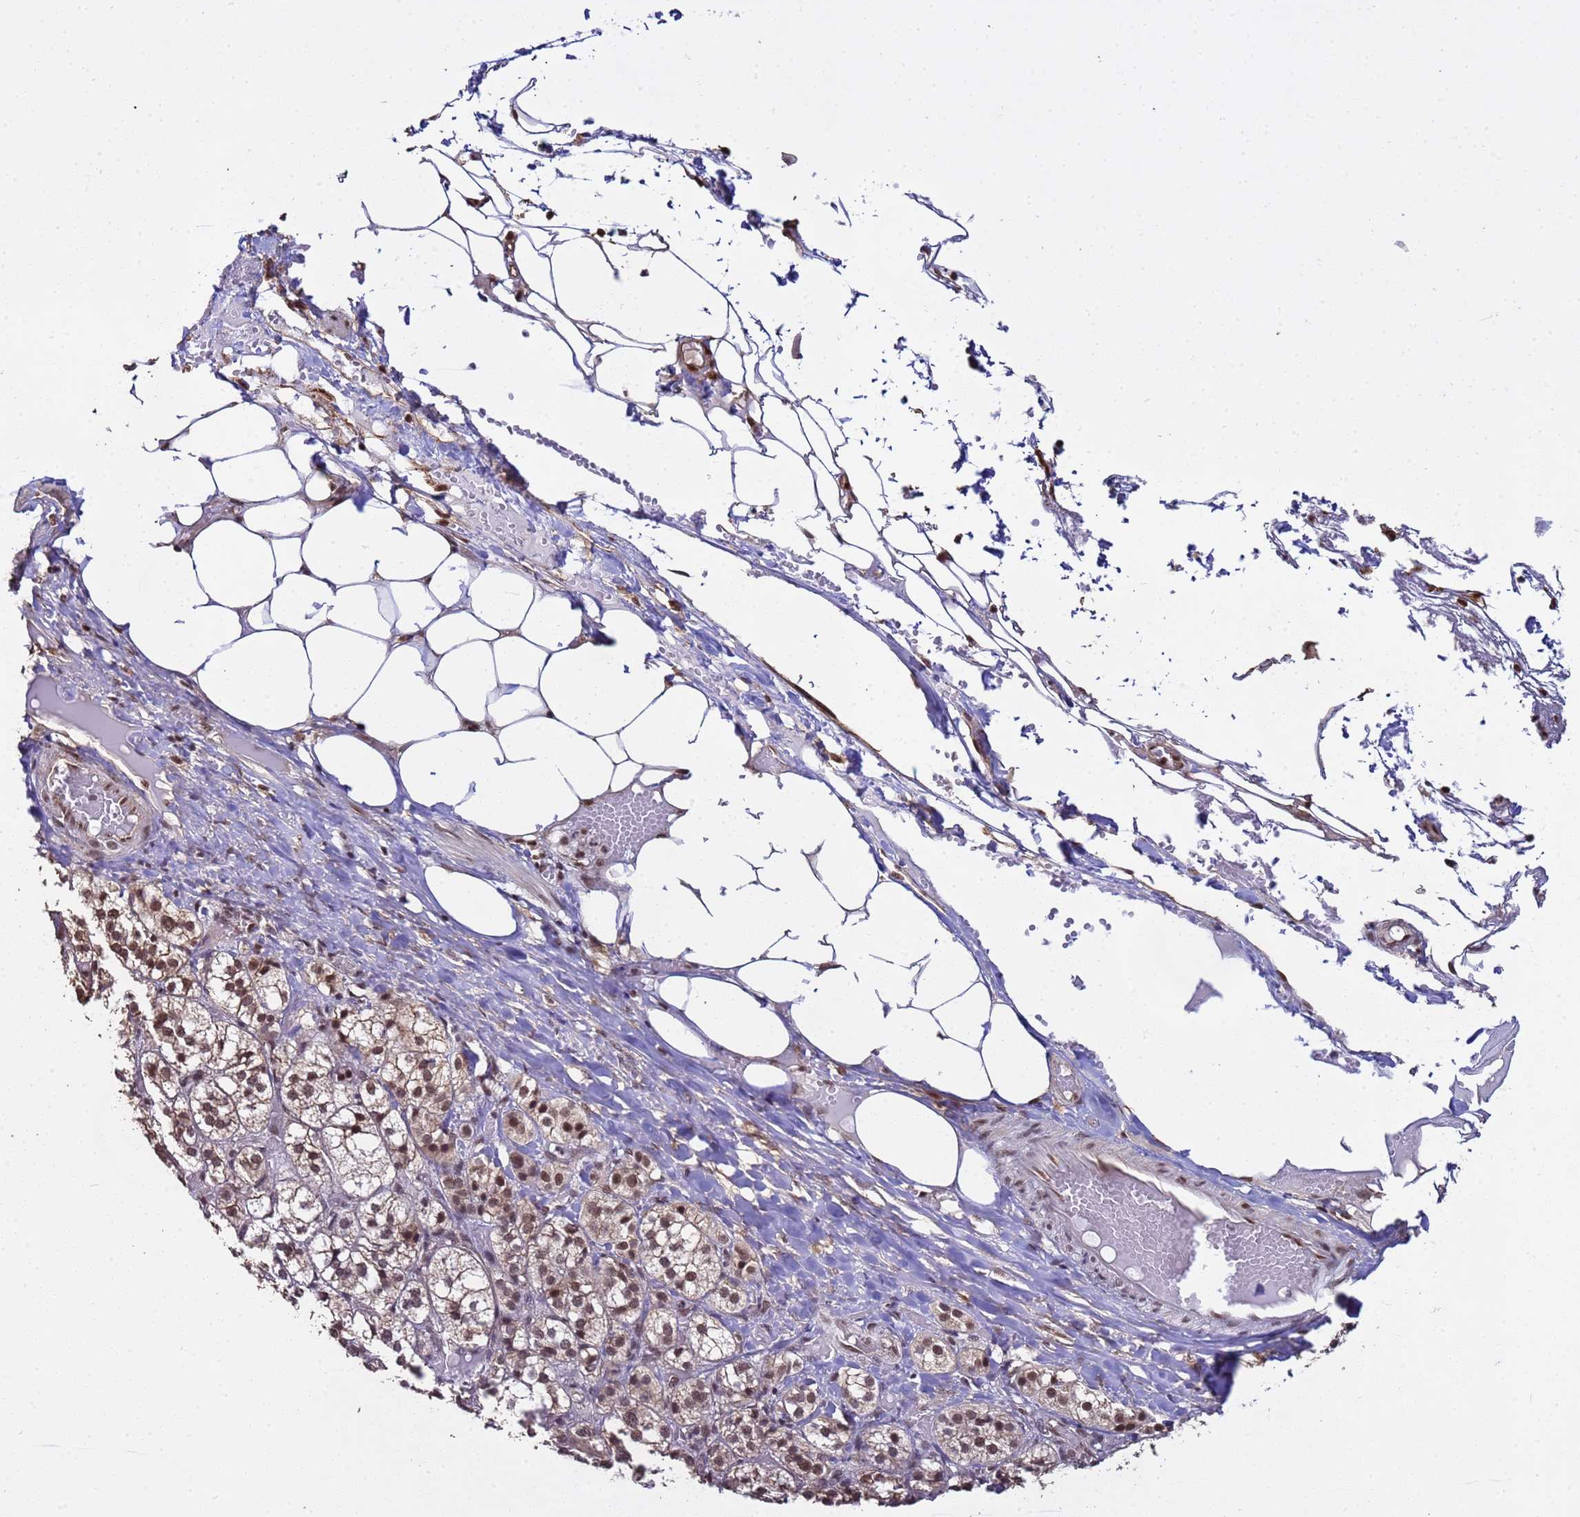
{"staining": {"intensity": "moderate", "quantity": "25%-75%", "location": "nuclear"}, "tissue": "adrenal gland", "cell_type": "Glandular cells", "image_type": "normal", "snomed": [{"axis": "morphology", "description": "Normal tissue, NOS"}, {"axis": "topography", "description": "Adrenal gland"}], "caption": "Glandular cells show medium levels of moderate nuclear expression in approximately 25%-75% of cells in normal human adrenal gland. (DAB (3,3'-diaminobenzidine) IHC with brightfield microscopy, high magnification).", "gene": "SYF2", "patient": {"sex": "female", "age": 61}}